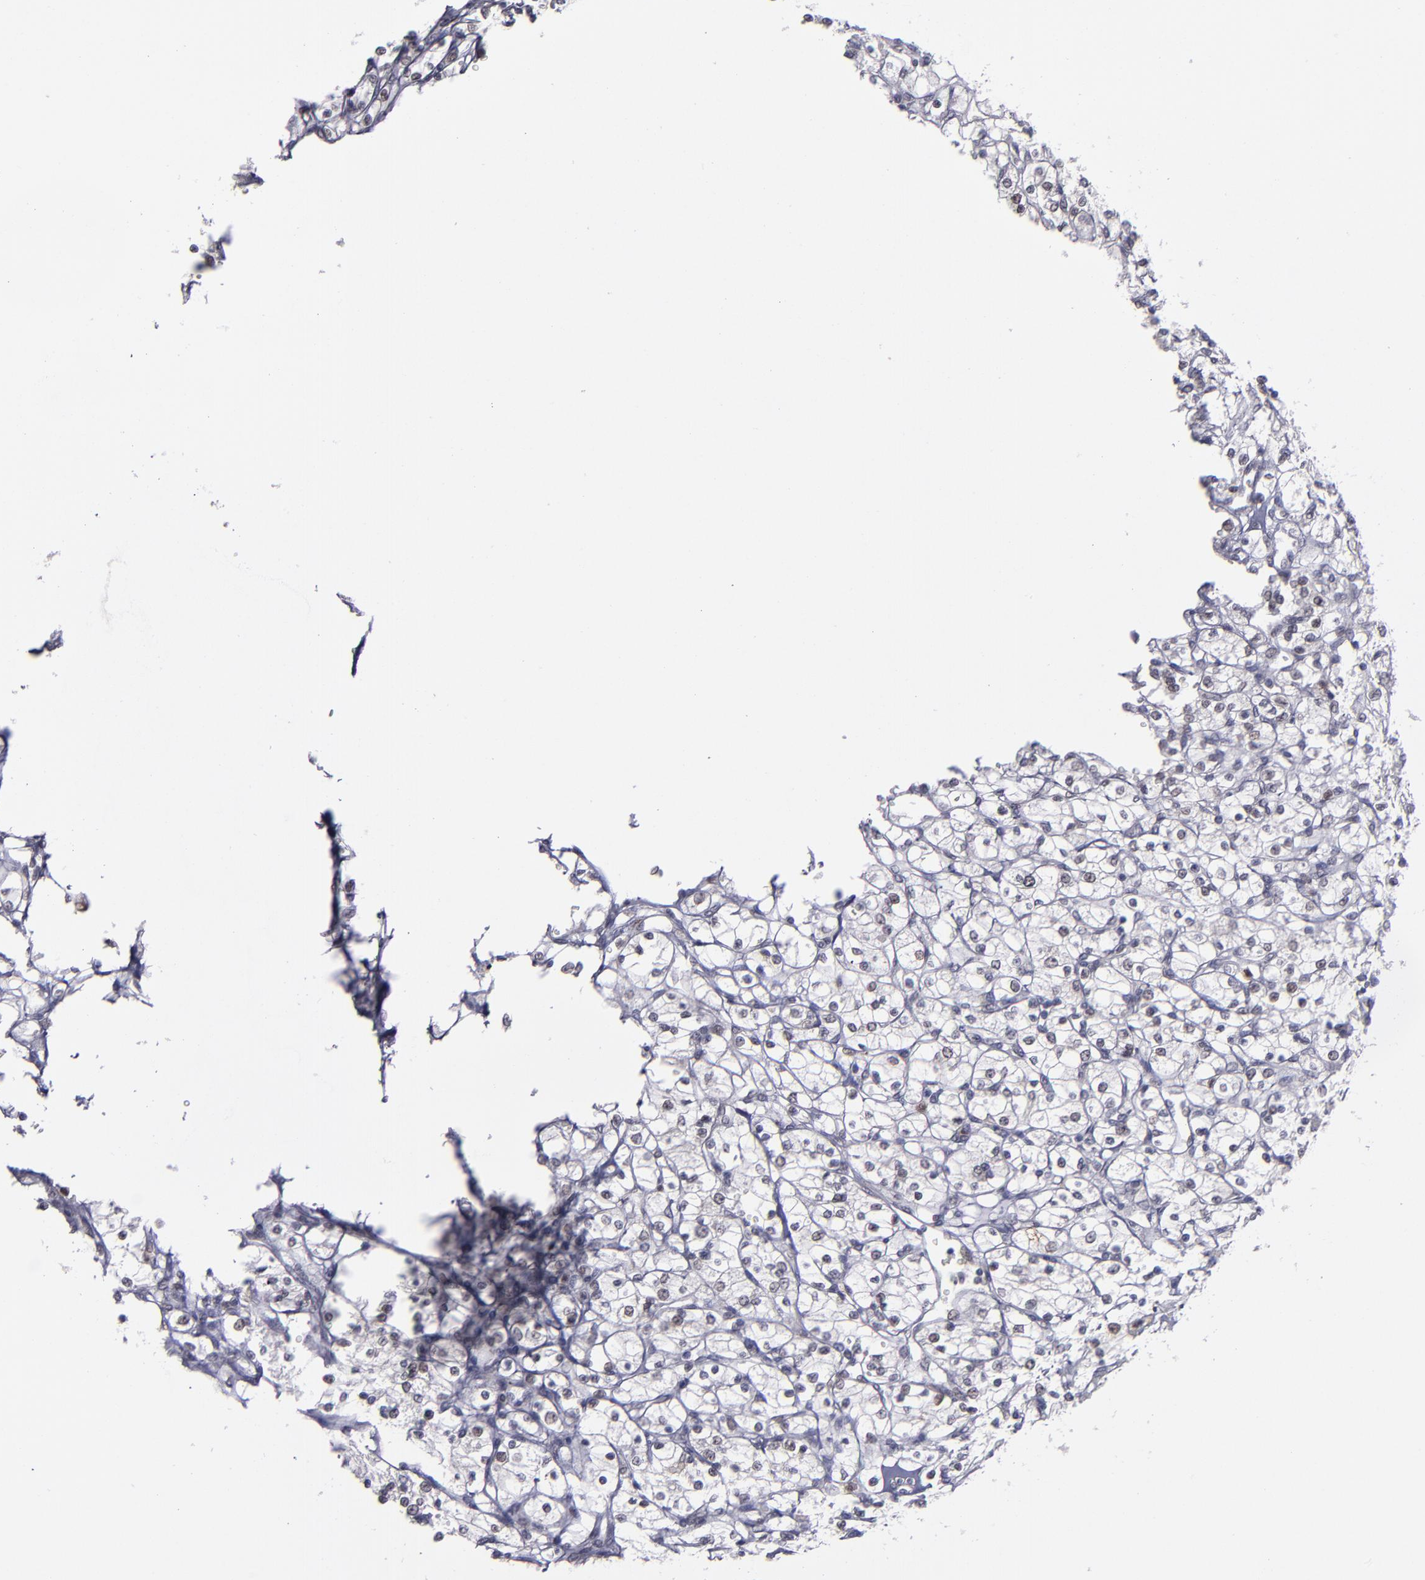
{"staining": {"intensity": "negative", "quantity": "none", "location": "none"}, "tissue": "renal cancer", "cell_type": "Tumor cells", "image_type": "cancer", "snomed": [{"axis": "morphology", "description": "Adenocarcinoma, NOS"}, {"axis": "topography", "description": "Kidney"}], "caption": "This is a photomicrograph of IHC staining of renal cancer (adenocarcinoma), which shows no staining in tumor cells. (Stains: DAB (3,3'-diaminobenzidine) IHC with hematoxylin counter stain, Microscopy: brightfield microscopy at high magnification).", "gene": "RREB1", "patient": {"sex": "female", "age": 83}}